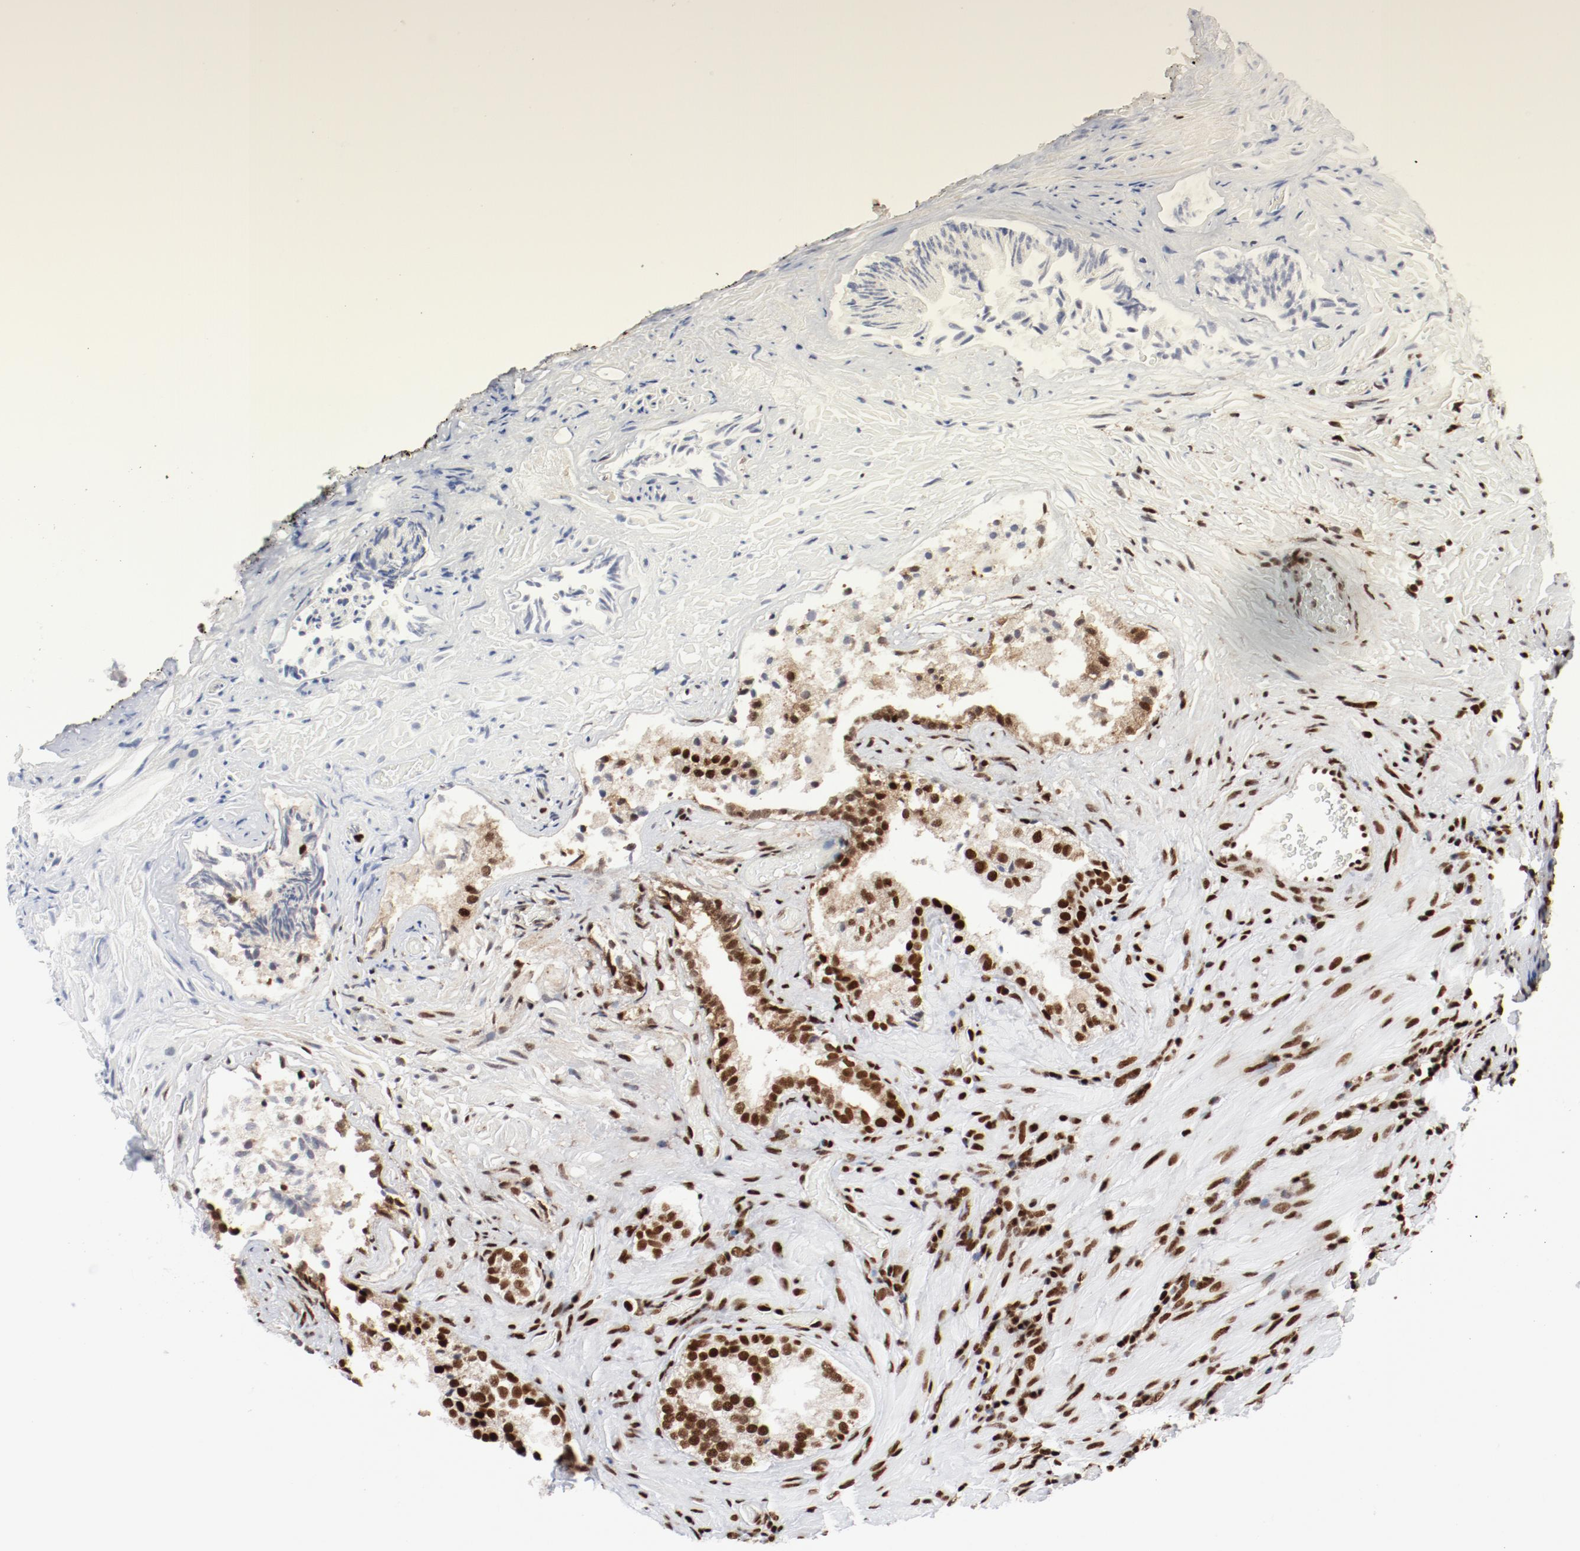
{"staining": {"intensity": "strong", "quantity": ">75%", "location": "nuclear"}, "tissue": "prostate", "cell_type": "Glandular cells", "image_type": "normal", "snomed": [{"axis": "morphology", "description": "Normal tissue, NOS"}, {"axis": "topography", "description": "Prostate"}], "caption": "Strong nuclear protein positivity is identified in approximately >75% of glandular cells in prostate. (DAB IHC, brown staining for protein, blue staining for nuclei).", "gene": "NFYB", "patient": {"sex": "male", "age": 76}}